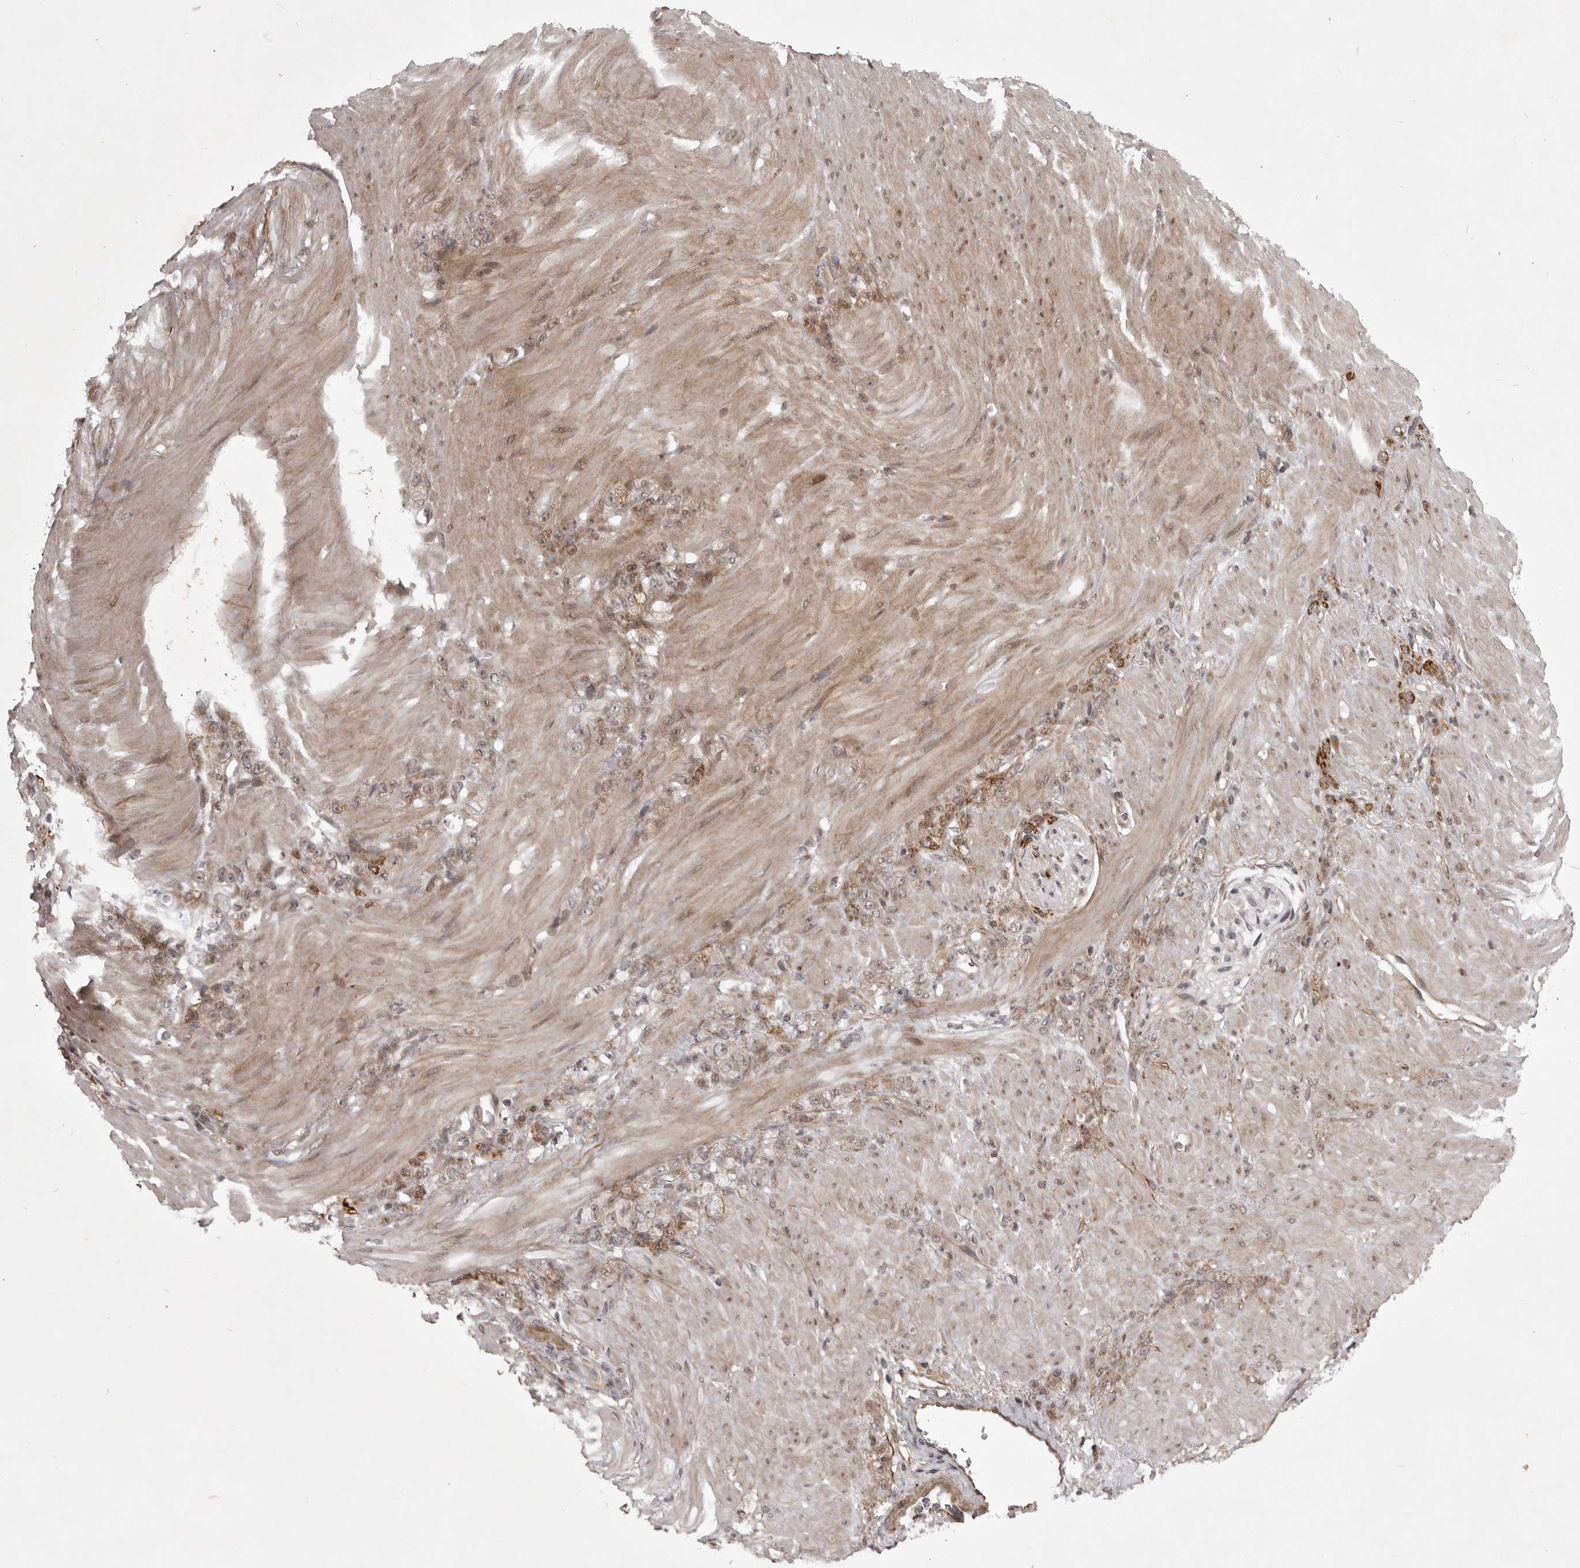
{"staining": {"intensity": "moderate", "quantity": "<25%", "location": "cytoplasmic/membranous"}, "tissue": "stomach cancer", "cell_type": "Tumor cells", "image_type": "cancer", "snomed": [{"axis": "morphology", "description": "Normal tissue, NOS"}, {"axis": "morphology", "description": "Adenocarcinoma, NOS"}, {"axis": "topography", "description": "Stomach"}], "caption": "Stomach adenocarcinoma stained with DAB immunohistochemistry exhibits low levels of moderate cytoplasmic/membranous positivity in about <25% of tumor cells.", "gene": "SNX16", "patient": {"sex": "male", "age": 82}}